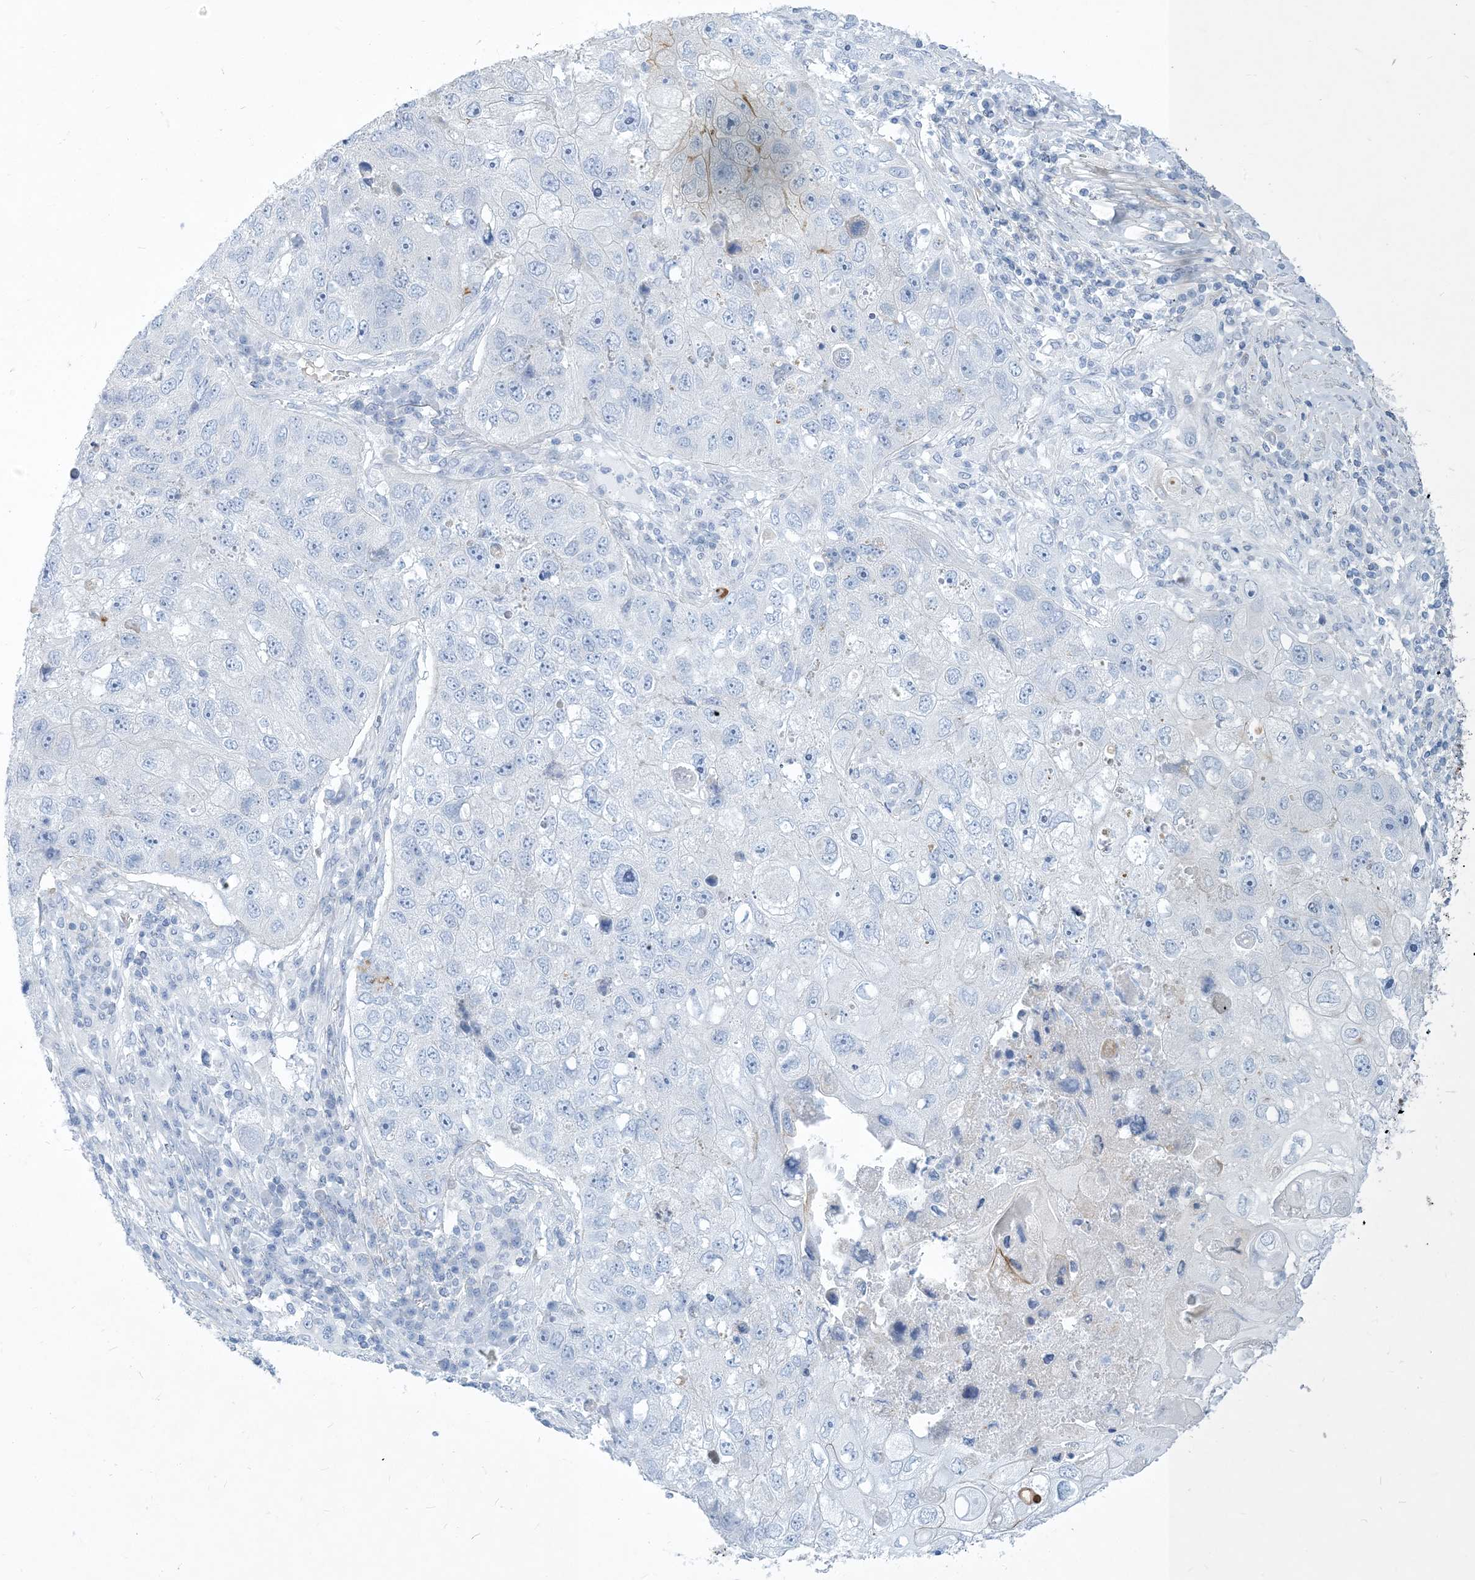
{"staining": {"intensity": "weak", "quantity": "<25%", "location": "cytoplasmic/membranous"}, "tissue": "lung cancer", "cell_type": "Tumor cells", "image_type": "cancer", "snomed": [{"axis": "morphology", "description": "Squamous cell carcinoma, NOS"}, {"axis": "topography", "description": "Lung"}], "caption": "The immunohistochemistry (IHC) histopathology image has no significant expression in tumor cells of lung squamous cell carcinoma tissue. (DAB (3,3'-diaminobenzidine) immunohistochemistry (IHC), high magnification).", "gene": "MOXD1", "patient": {"sex": "male", "age": 61}}